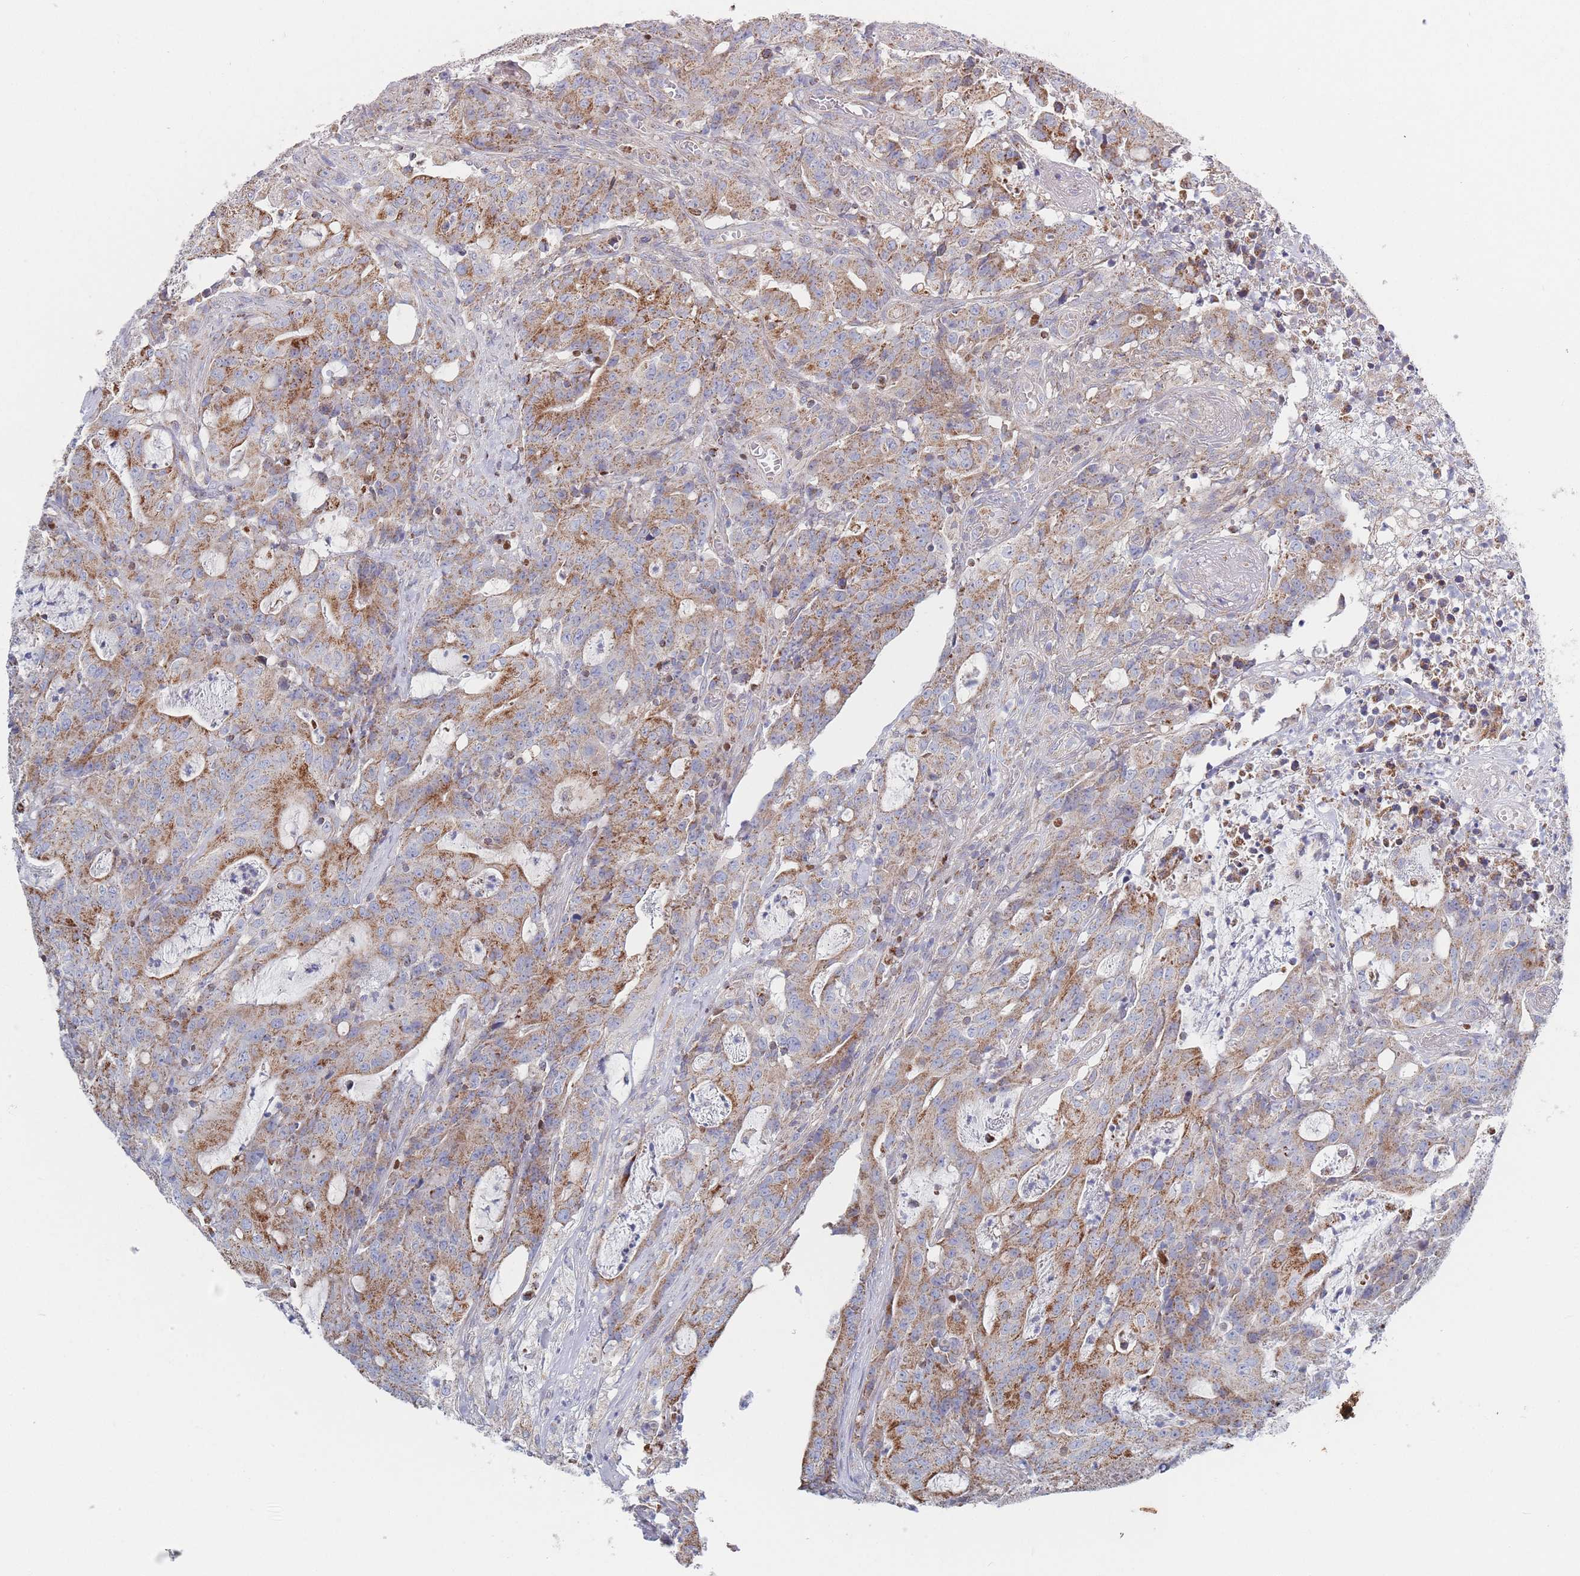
{"staining": {"intensity": "moderate", "quantity": ">75%", "location": "cytoplasmic/membranous"}, "tissue": "colorectal cancer", "cell_type": "Tumor cells", "image_type": "cancer", "snomed": [{"axis": "morphology", "description": "Adenocarcinoma, NOS"}, {"axis": "topography", "description": "Colon"}], "caption": "Immunohistochemical staining of colorectal cancer shows medium levels of moderate cytoplasmic/membranous protein positivity in about >75% of tumor cells.", "gene": "IKZF4", "patient": {"sex": "male", "age": 83}}